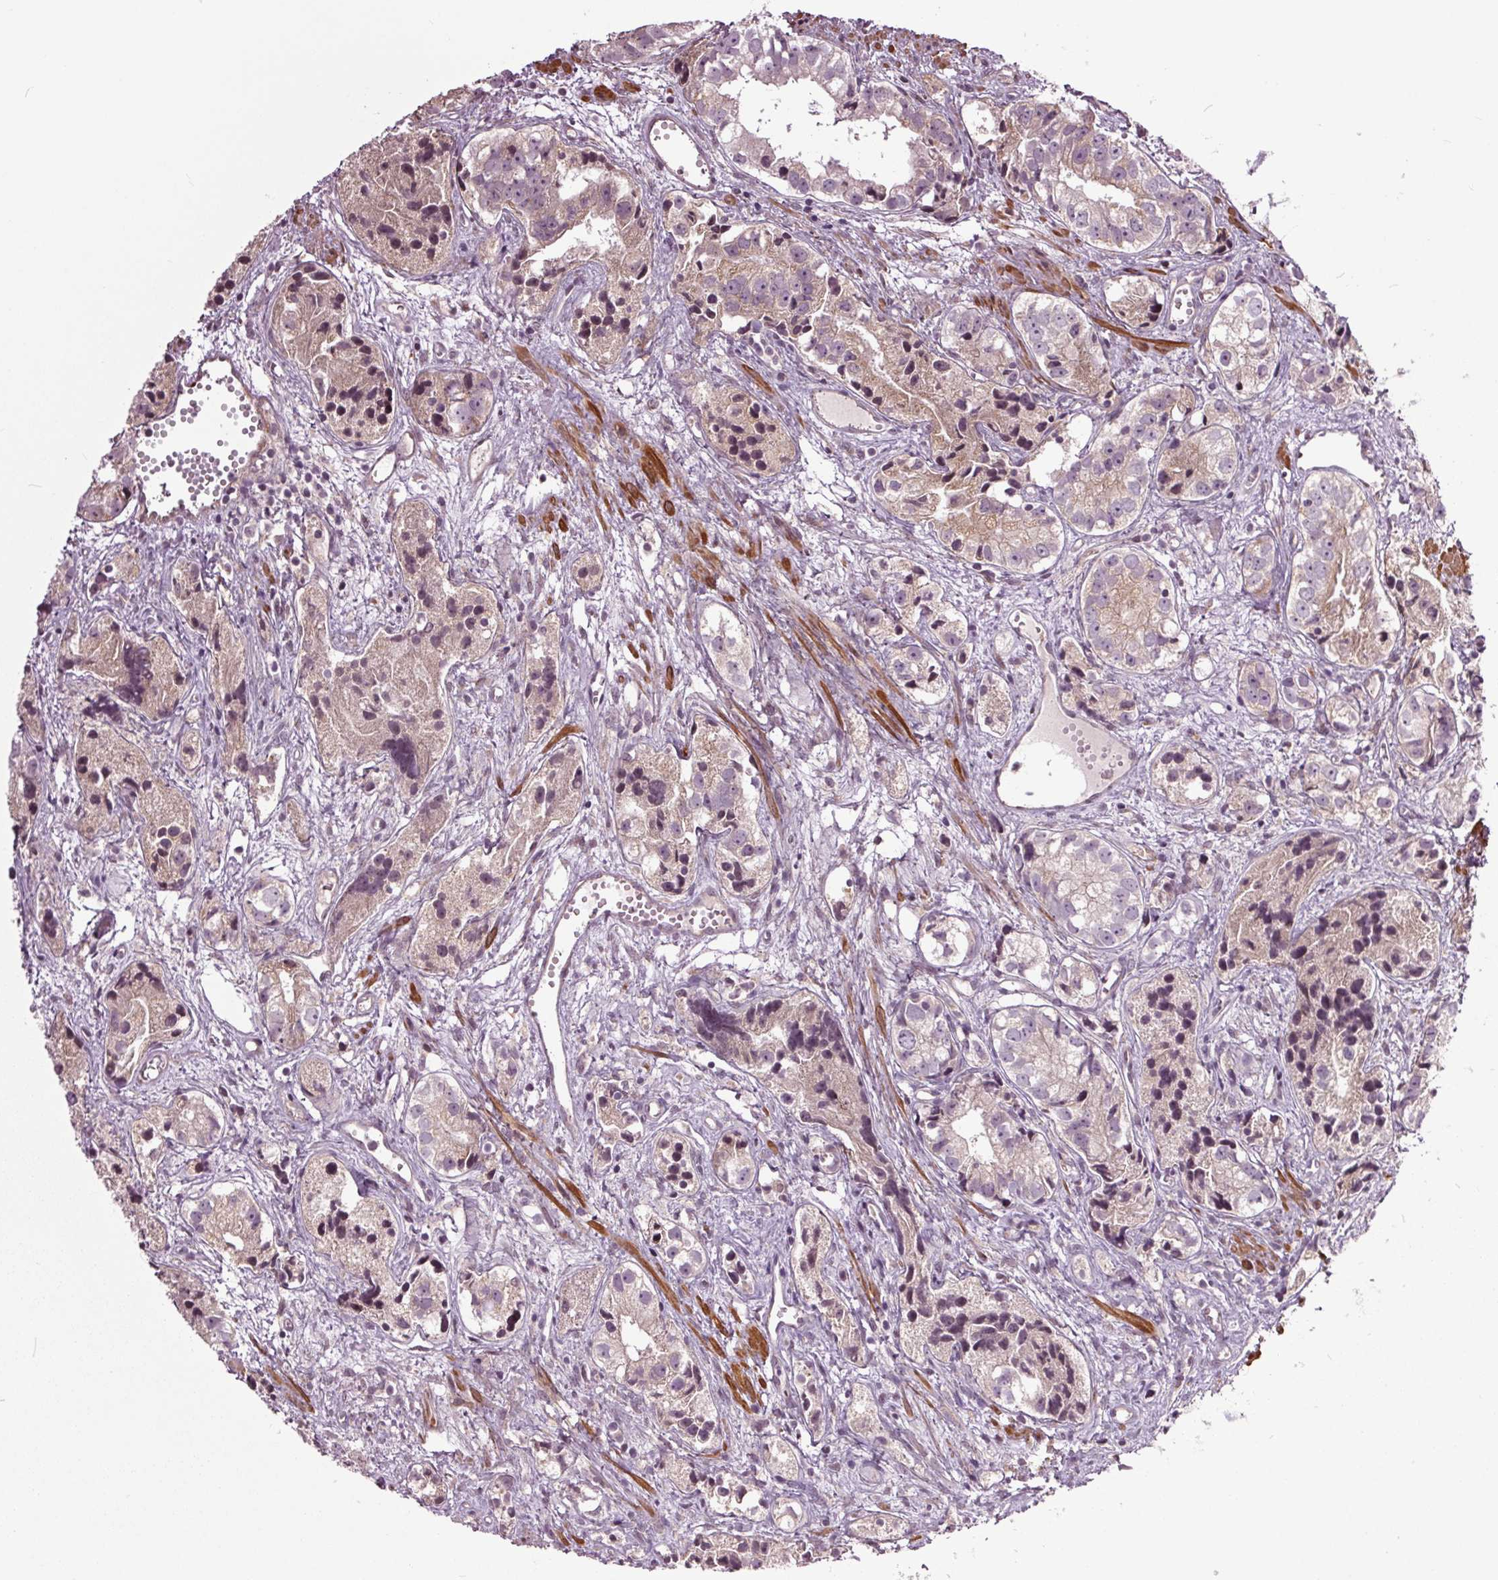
{"staining": {"intensity": "weak", "quantity": "<25%", "location": "cytoplasmic/membranous"}, "tissue": "prostate cancer", "cell_type": "Tumor cells", "image_type": "cancer", "snomed": [{"axis": "morphology", "description": "Adenocarcinoma, High grade"}, {"axis": "topography", "description": "Prostate"}], "caption": "Protein analysis of high-grade adenocarcinoma (prostate) shows no significant positivity in tumor cells. The staining is performed using DAB (3,3'-diaminobenzidine) brown chromogen with nuclei counter-stained in using hematoxylin.", "gene": "HAUS5", "patient": {"sex": "male", "age": 68}}